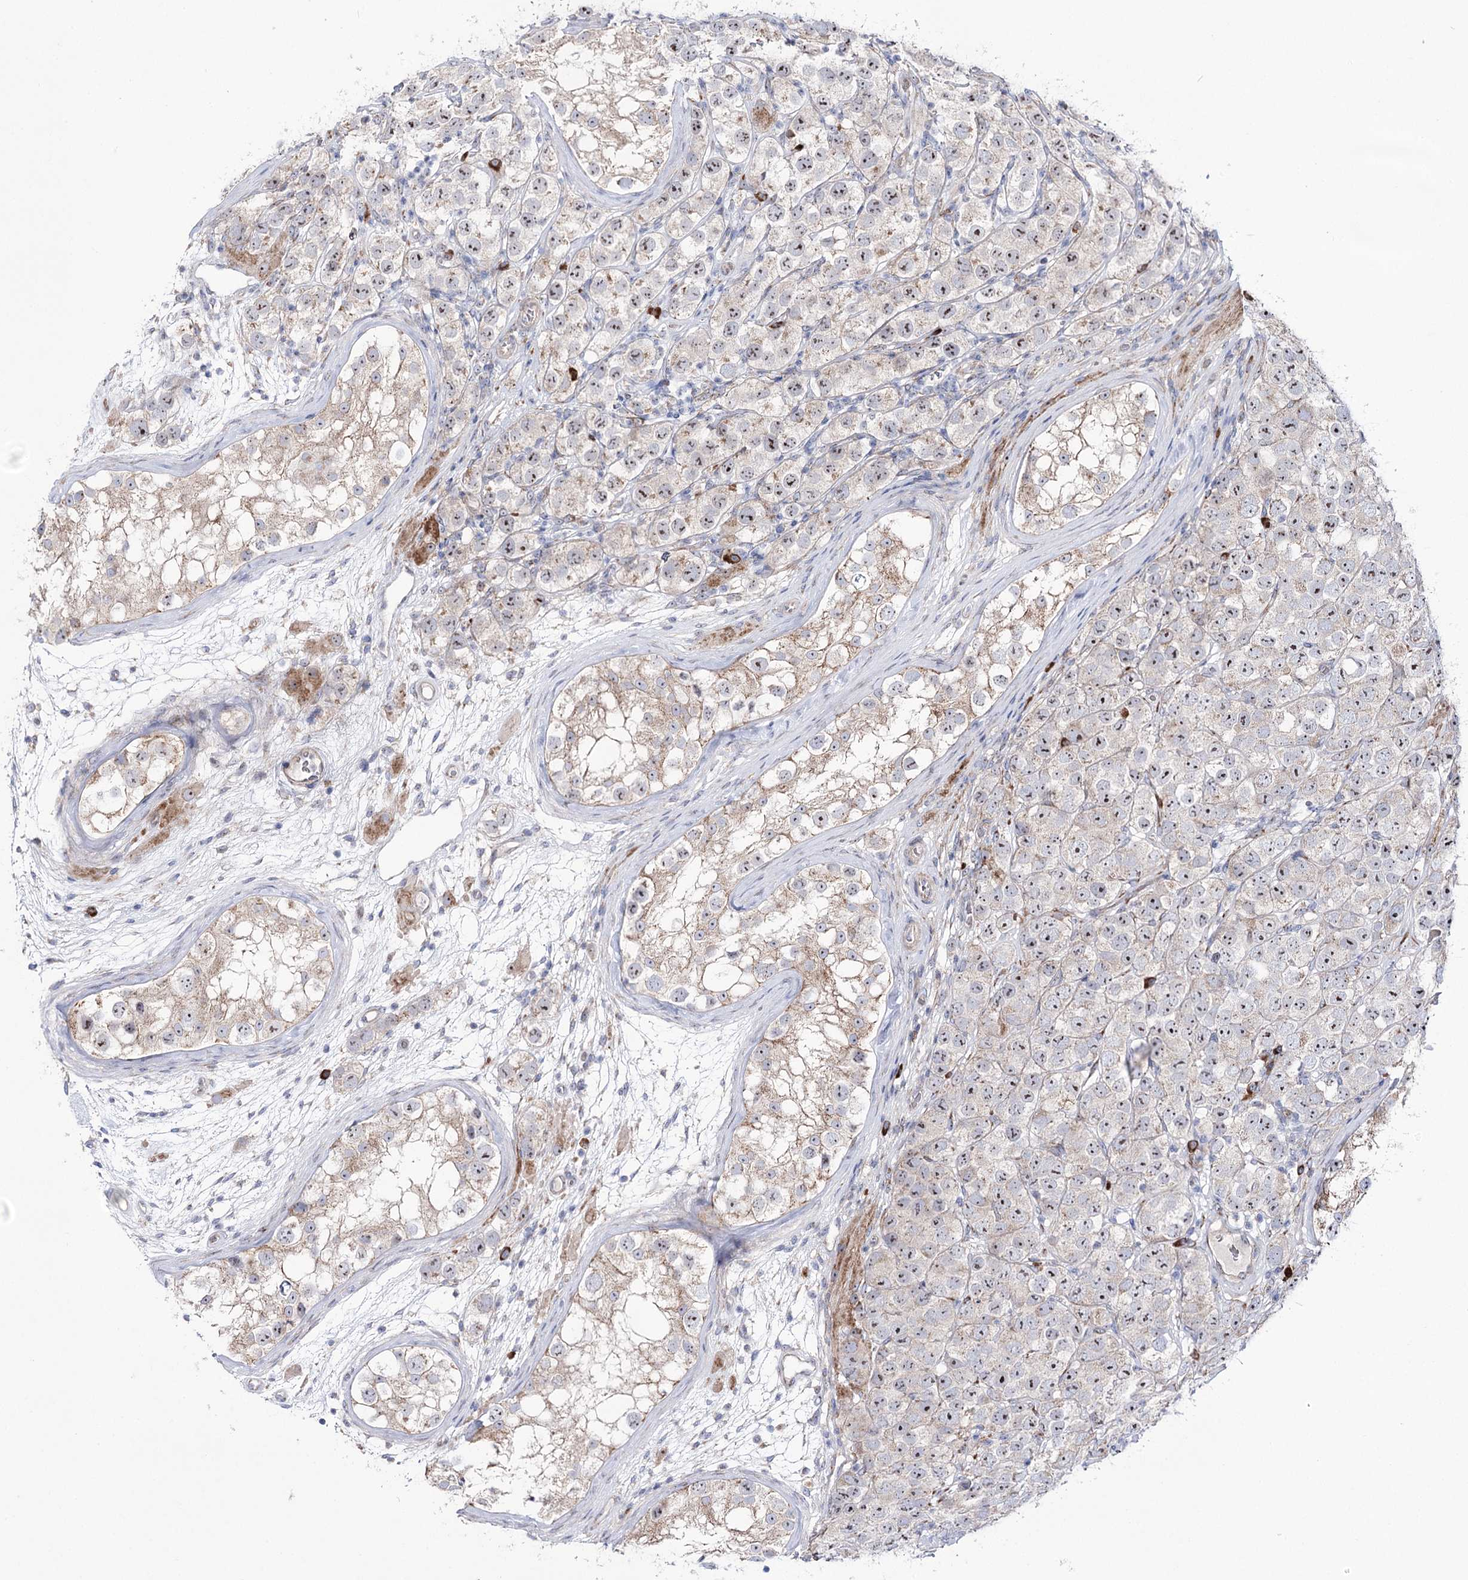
{"staining": {"intensity": "negative", "quantity": "none", "location": "none"}, "tissue": "testis cancer", "cell_type": "Tumor cells", "image_type": "cancer", "snomed": [{"axis": "morphology", "description": "Seminoma, NOS"}, {"axis": "topography", "description": "Testis"}], "caption": "A high-resolution photomicrograph shows immunohistochemistry staining of testis seminoma, which exhibits no significant expression in tumor cells.", "gene": "METTL5", "patient": {"sex": "male", "age": 28}}